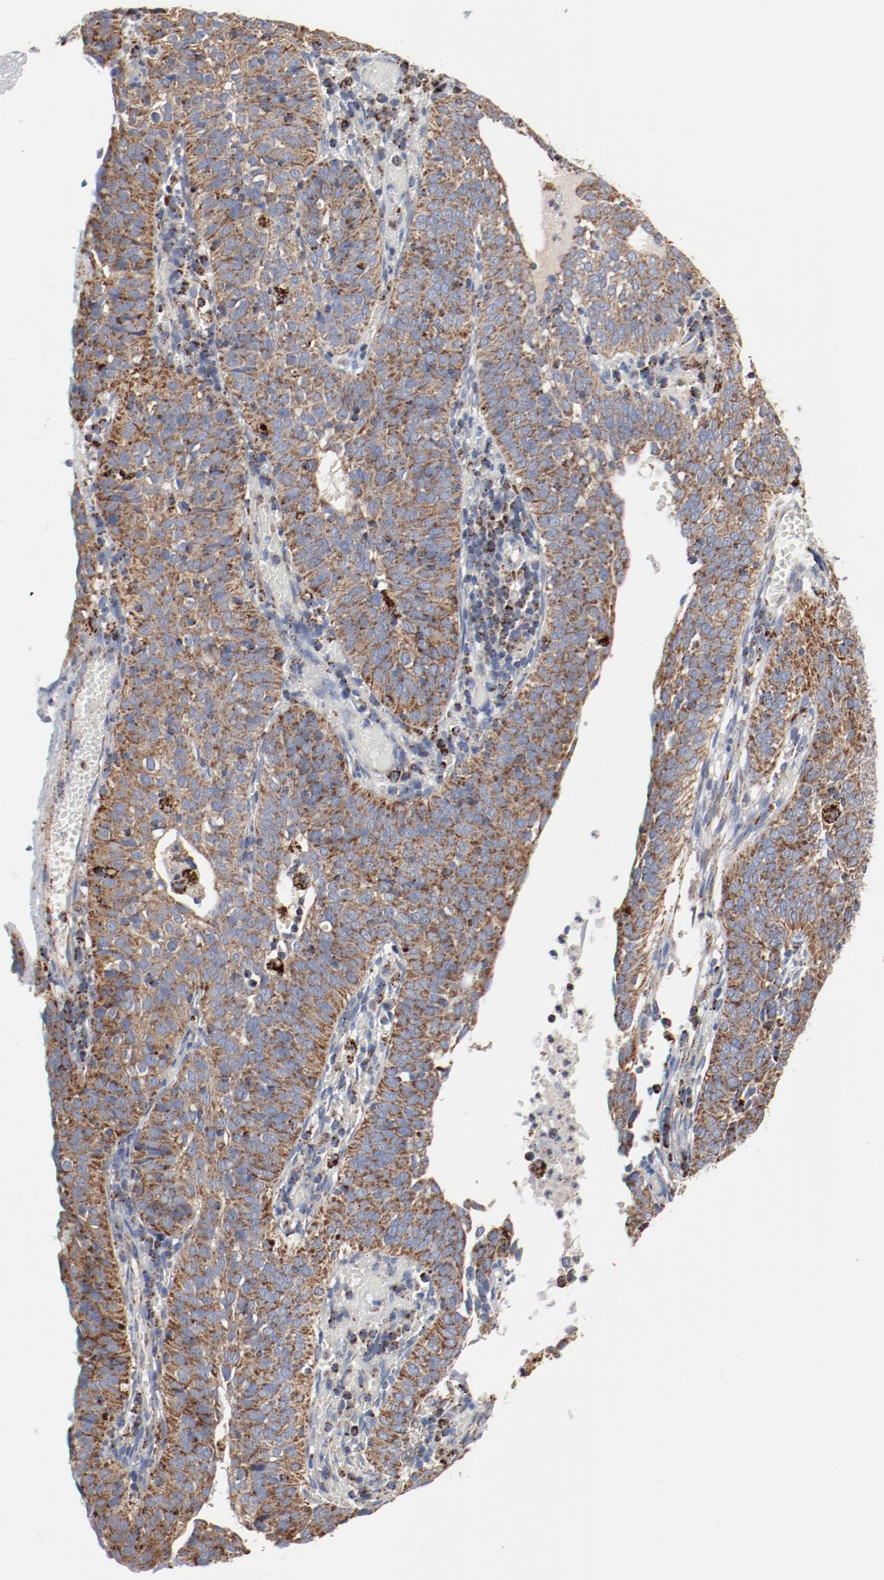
{"staining": {"intensity": "moderate", "quantity": ">75%", "location": "cytoplasmic/membranous"}, "tissue": "cervical cancer", "cell_type": "Tumor cells", "image_type": "cancer", "snomed": [{"axis": "morphology", "description": "Squamous cell carcinoma, NOS"}, {"axis": "topography", "description": "Cervix"}], "caption": "Immunohistochemical staining of cervical cancer (squamous cell carcinoma) shows medium levels of moderate cytoplasmic/membranous expression in approximately >75% of tumor cells.", "gene": "SETD3", "patient": {"sex": "female", "age": 39}}